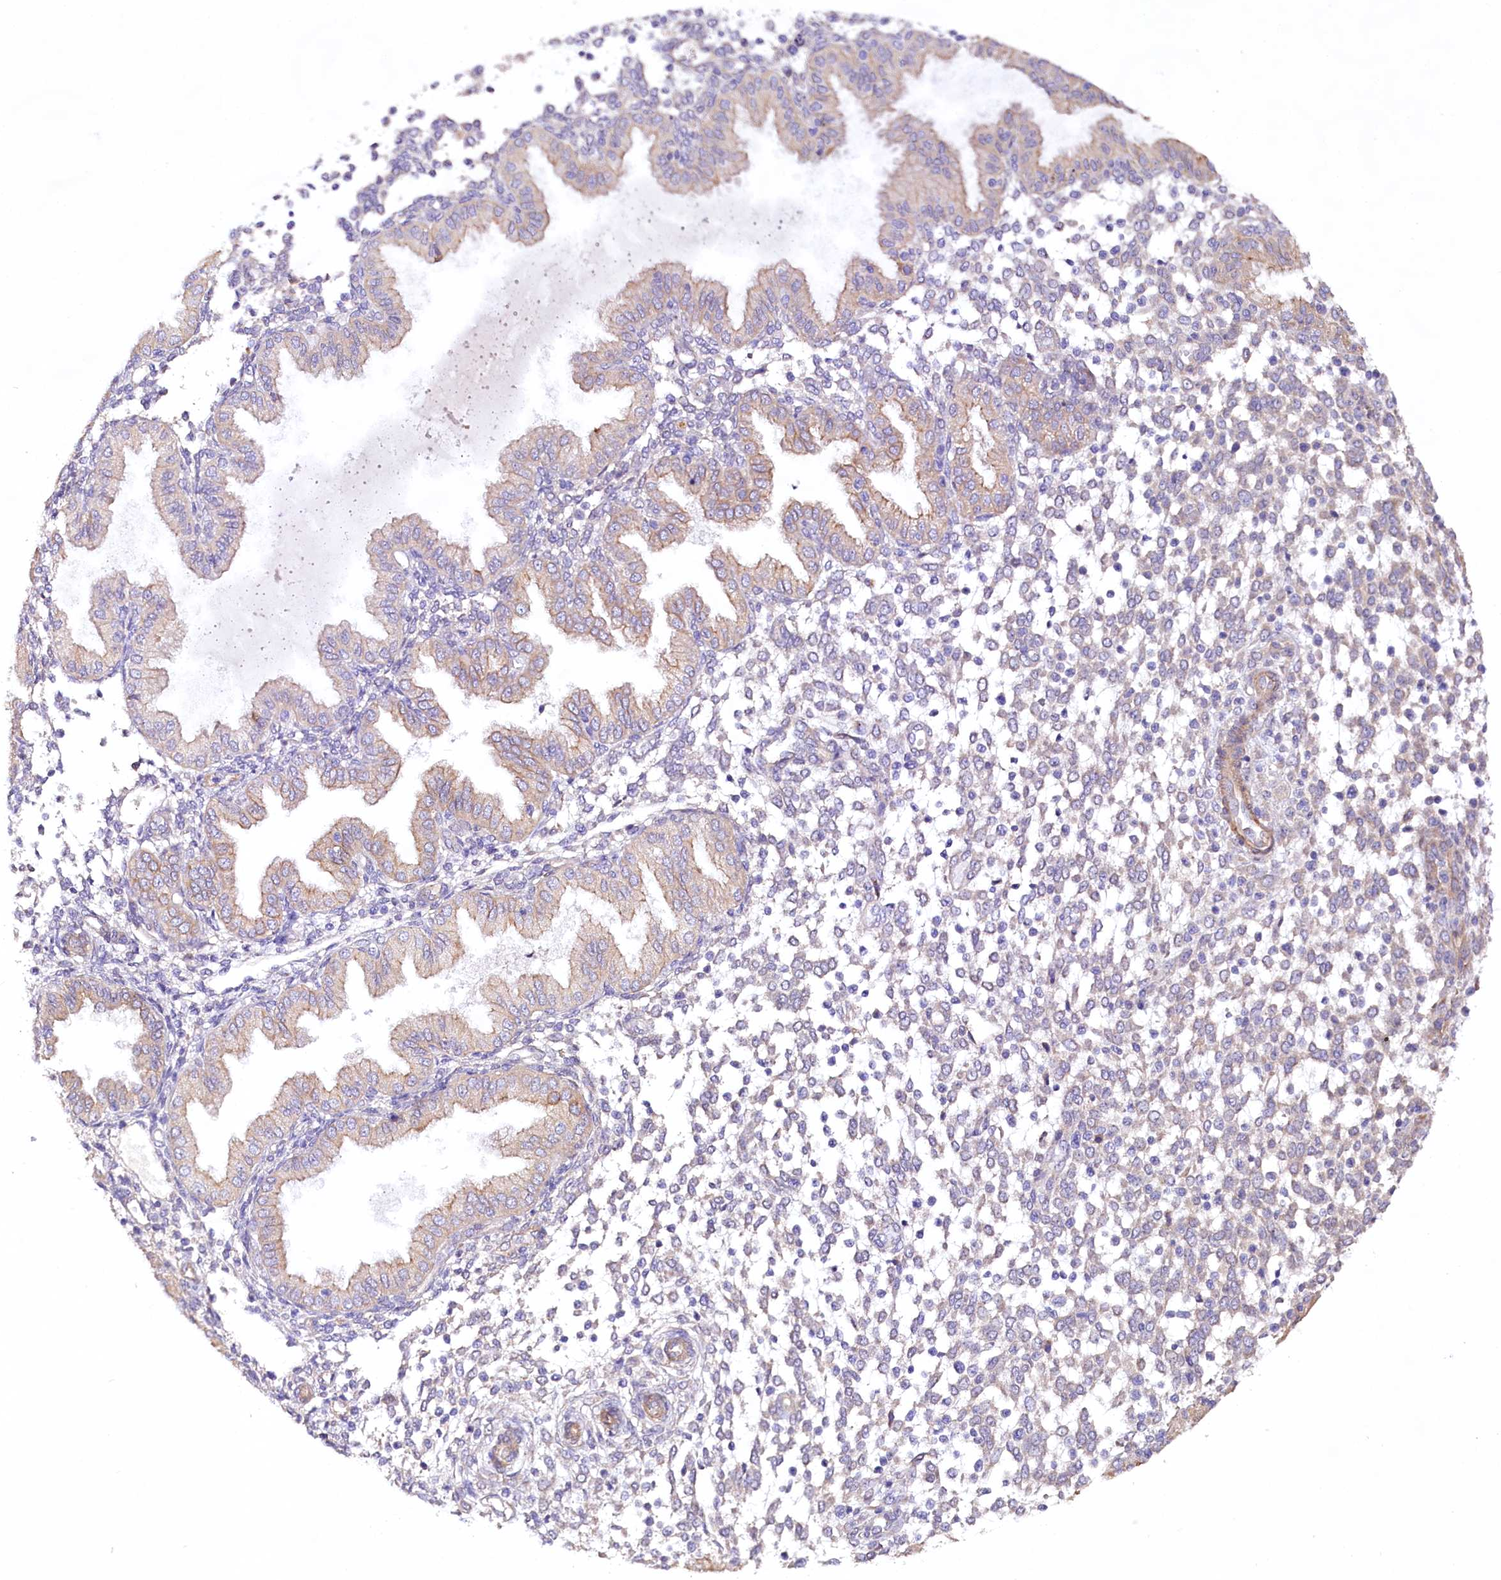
{"staining": {"intensity": "weak", "quantity": "<25%", "location": "cytoplasmic/membranous"}, "tissue": "endometrium", "cell_type": "Cells in endometrial stroma", "image_type": "normal", "snomed": [{"axis": "morphology", "description": "Normal tissue, NOS"}, {"axis": "topography", "description": "Endometrium"}], "caption": "A photomicrograph of endometrium stained for a protein reveals no brown staining in cells in endometrial stroma. Brightfield microscopy of immunohistochemistry stained with DAB (3,3'-diaminobenzidine) (brown) and hematoxylin (blue), captured at high magnification.", "gene": "VPS11", "patient": {"sex": "female", "age": 53}}